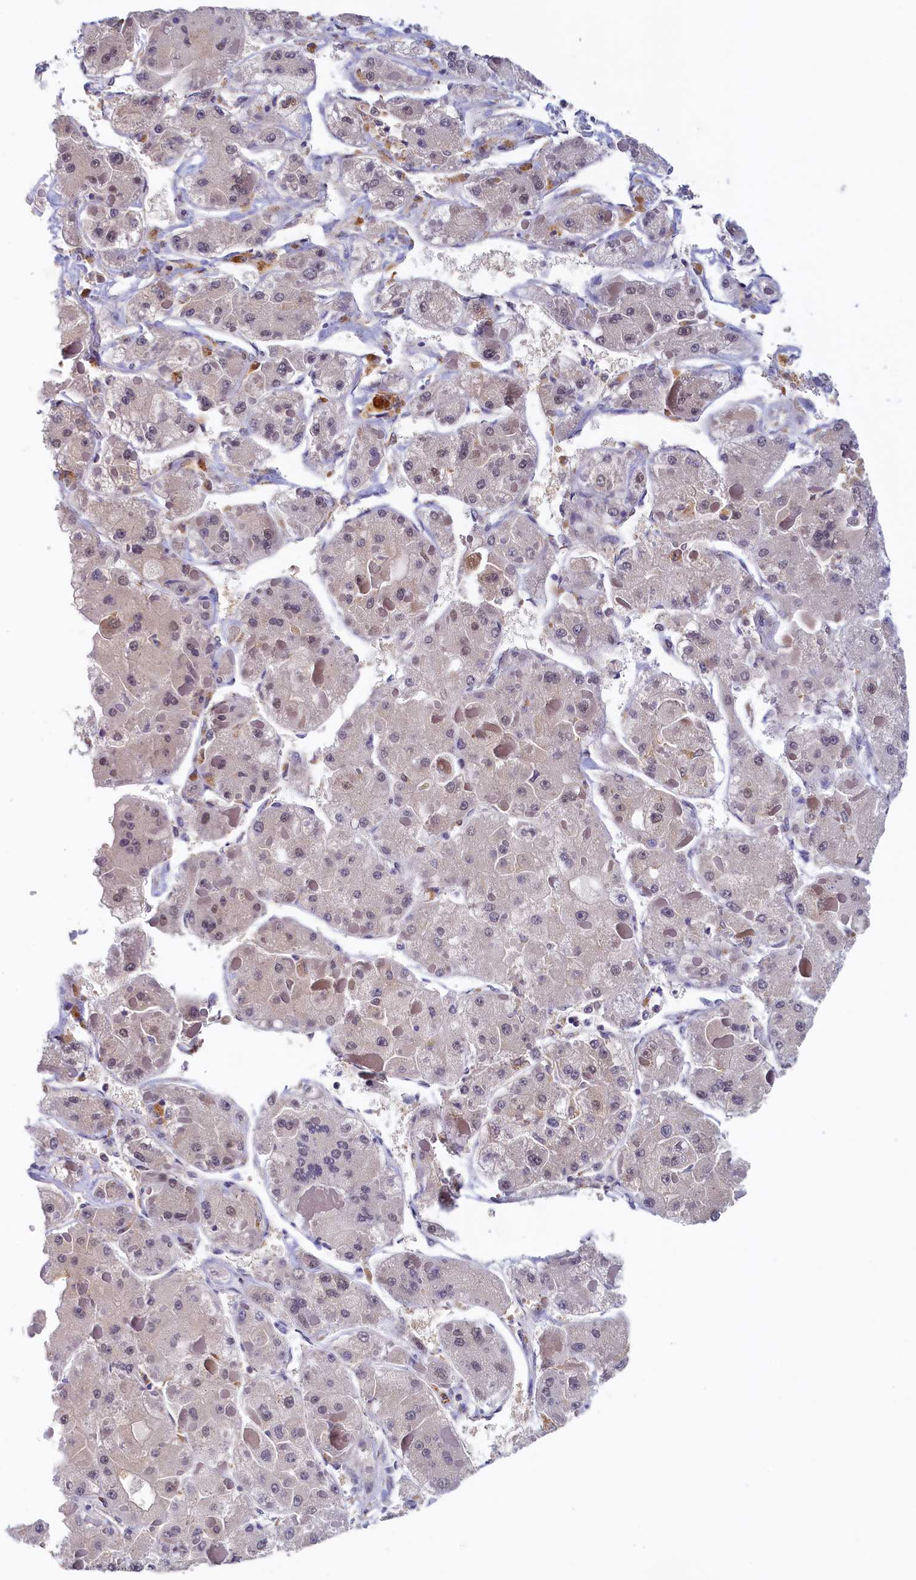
{"staining": {"intensity": "negative", "quantity": "none", "location": "none"}, "tissue": "liver cancer", "cell_type": "Tumor cells", "image_type": "cancer", "snomed": [{"axis": "morphology", "description": "Carcinoma, Hepatocellular, NOS"}, {"axis": "topography", "description": "Liver"}], "caption": "Photomicrograph shows no significant protein expression in tumor cells of hepatocellular carcinoma (liver).", "gene": "PAAF1", "patient": {"sex": "female", "age": 73}}